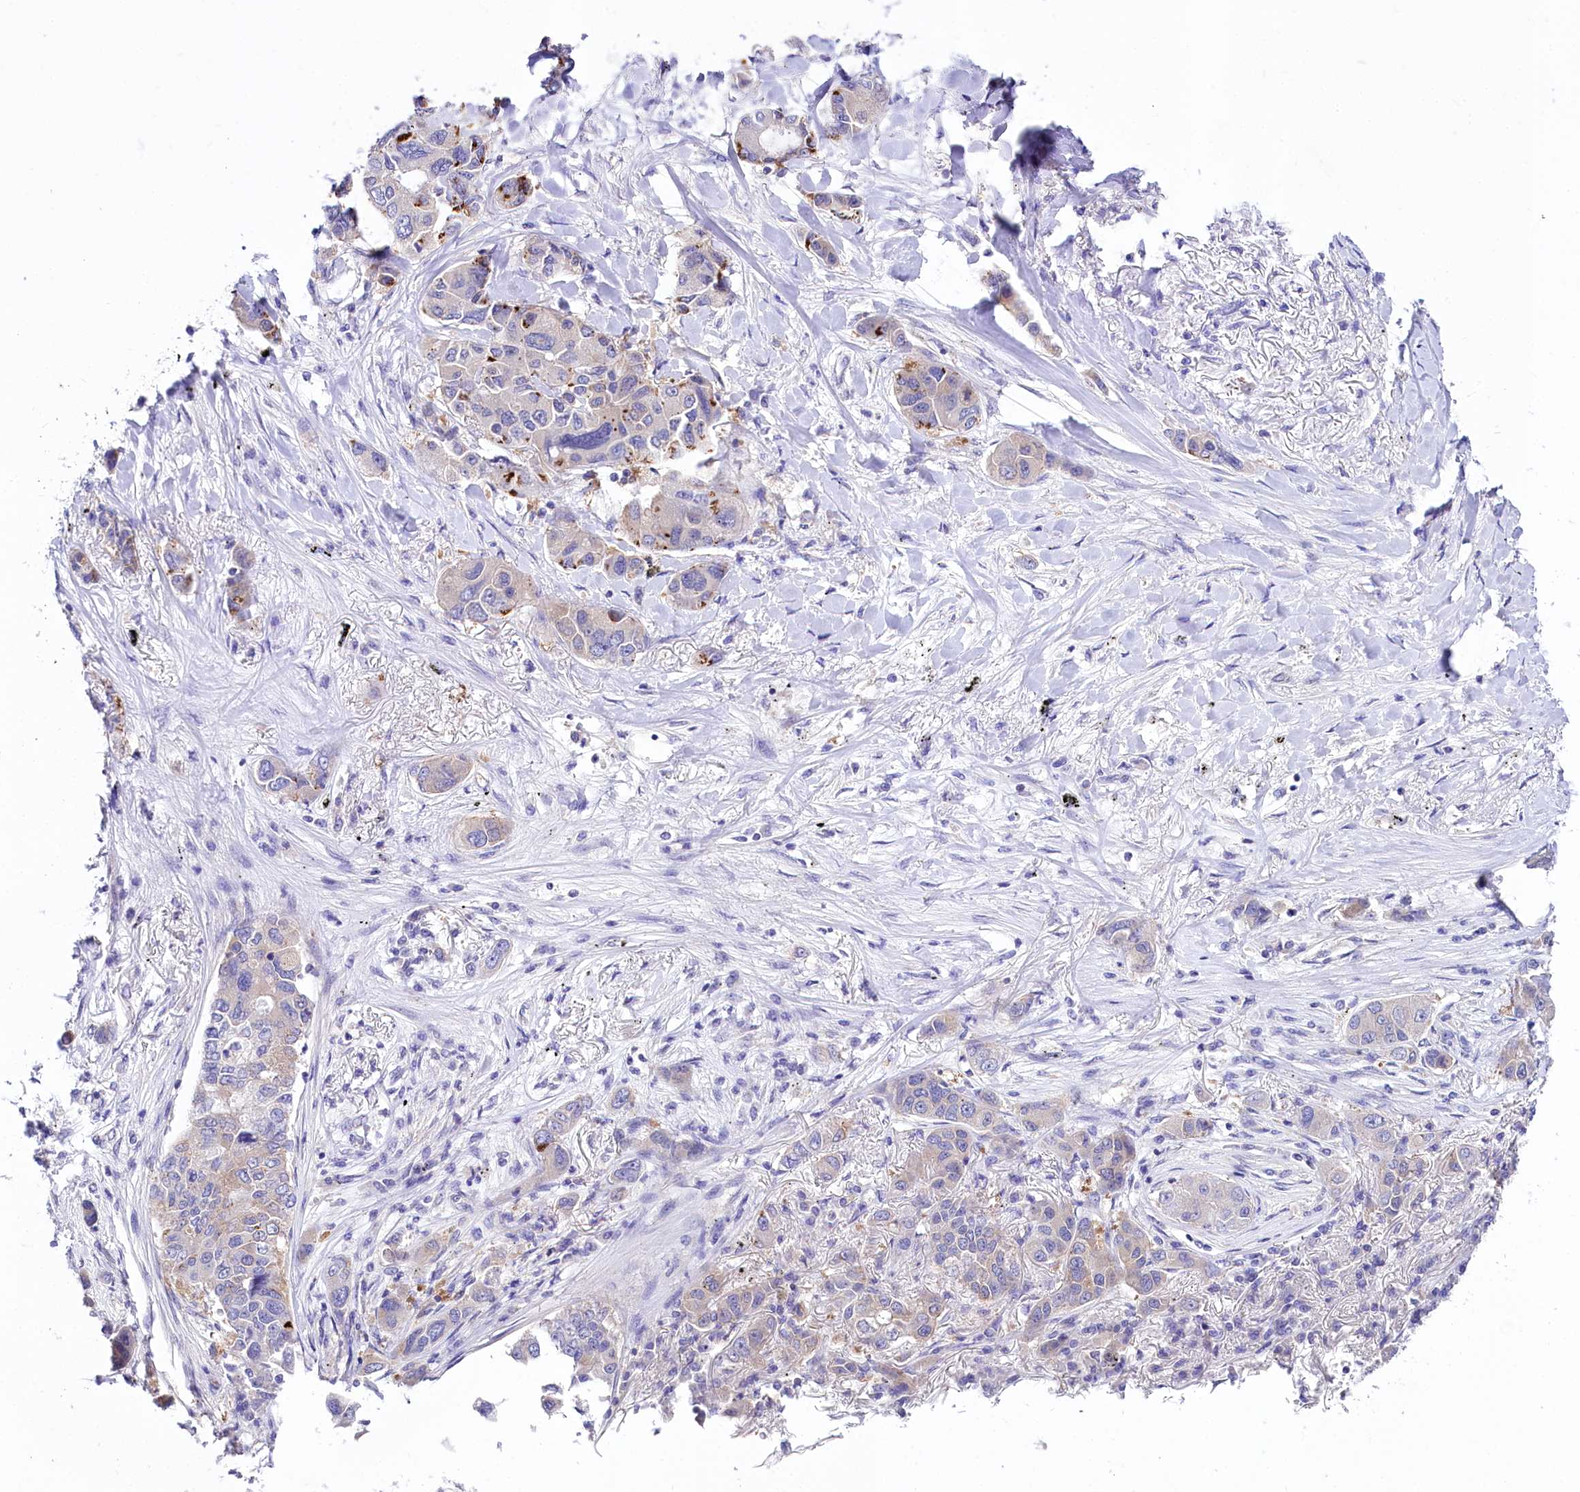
{"staining": {"intensity": "negative", "quantity": "none", "location": "none"}, "tissue": "lung cancer", "cell_type": "Tumor cells", "image_type": "cancer", "snomed": [{"axis": "morphology", "description": "Adenocarcinoma, NOS"}, {"axis": "topography", "description": "Lung"}], "caption": "Photomicrograph shows no significant protein positivity in tumor cells of adenocarcinoma (lung). Nuclei are stained in blue.", "gene": "ABHD5", "patient": {"sex": "male", "age": 49}}